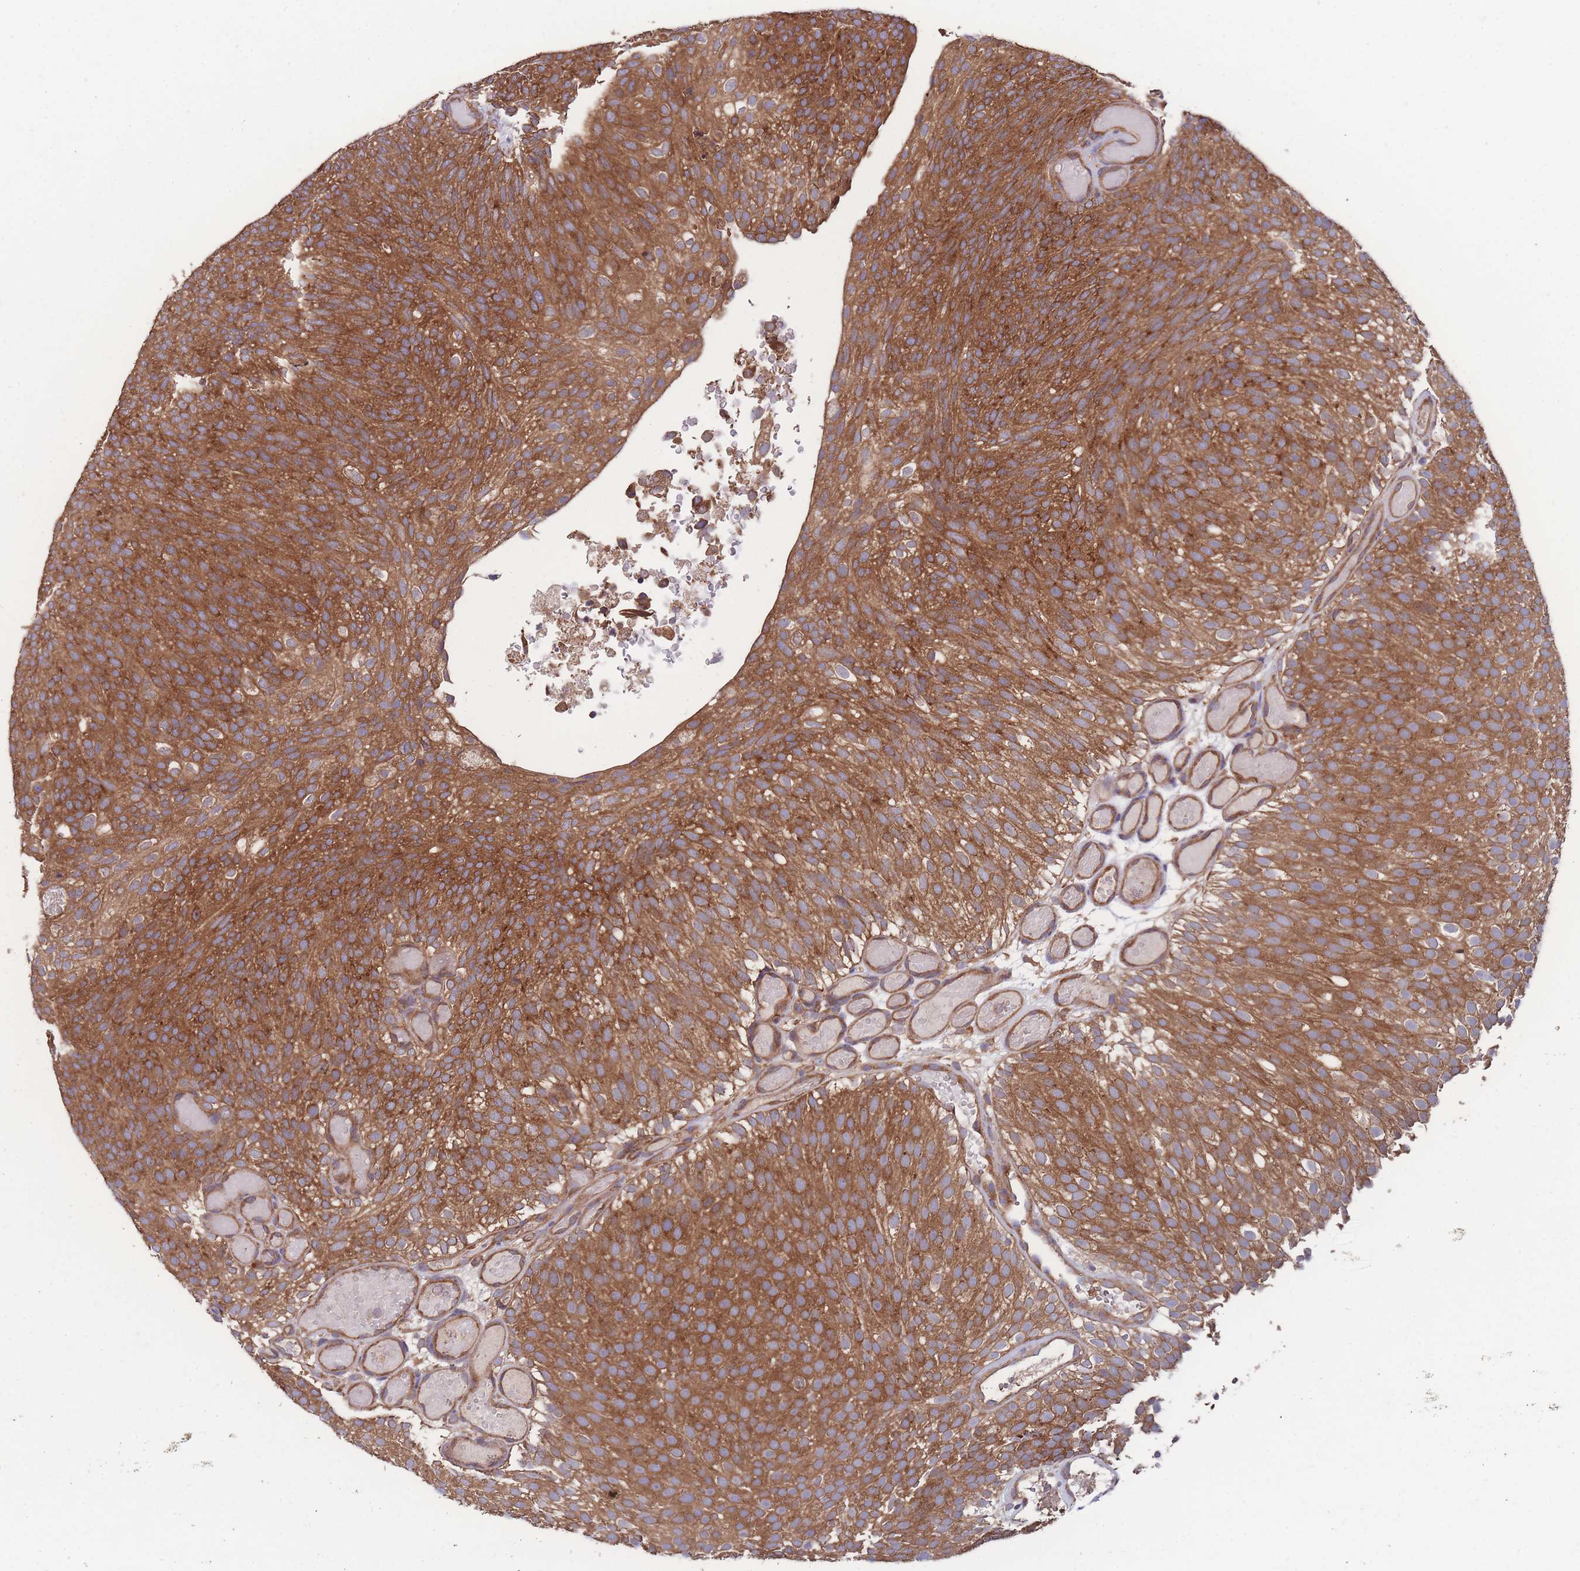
{"staining": {"intensity": "strong", "quantity": ">75%", "location": "cytoplasmic/membranous"}, "tissue": "urothelial cancer", "cell_type": "Tumor cells", "image_type": "cancer", "snomed": [{"axis": "morphology", "description": "Urothelial carcinoma, Low grade"}, {"axis": "topography", "description": "Urinary bladder"}], "caption": "Strong cytoplasmic/membranous staining for a protein is present in about >75% of tumor cells of urothelial cancer using immunohistochemistry (IHC).", "gene": "ZPR1", "patient": {"sex": "male", "age": 78}}